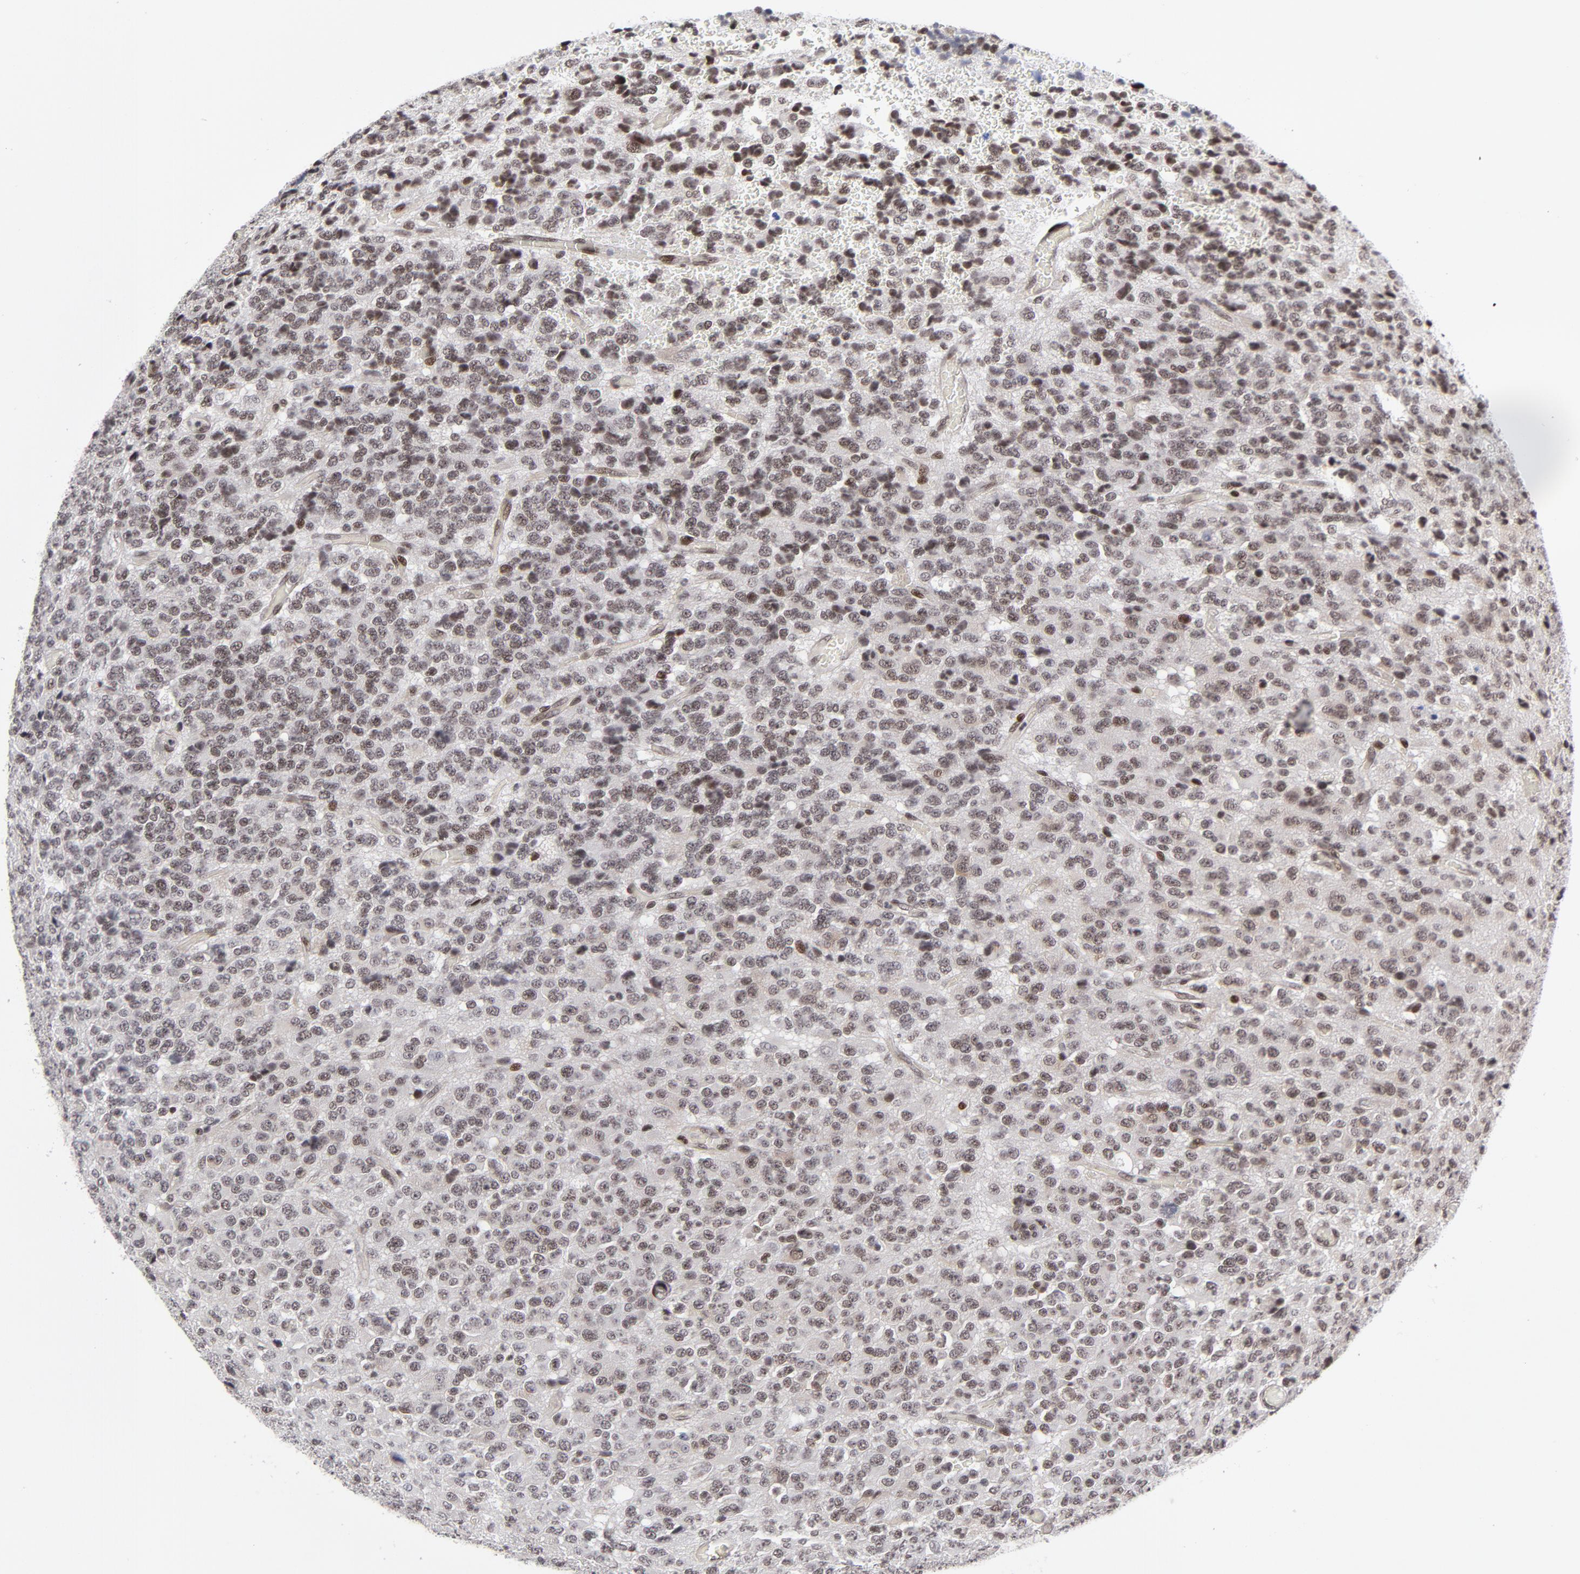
{"staining": {"intensity": "strong", "quantity": ">75%", "location": "nuclear"}, "tissue": "glioma", "cell_type": "Tumor cells", "image_type": "cancer", "snomed": [{"axis": "morphology", "description": "Glioma, malignant, High grade"}, {"axis": "topography", "description": "pancreas cauda"}], "caption": "IHC of malignant glioma (high-grade) reveals high levels of strong nuclear positivity in approximately >75% of tumor cells.", "gene": "CTCF", "patient": {"sex": "male", "age": 60}}